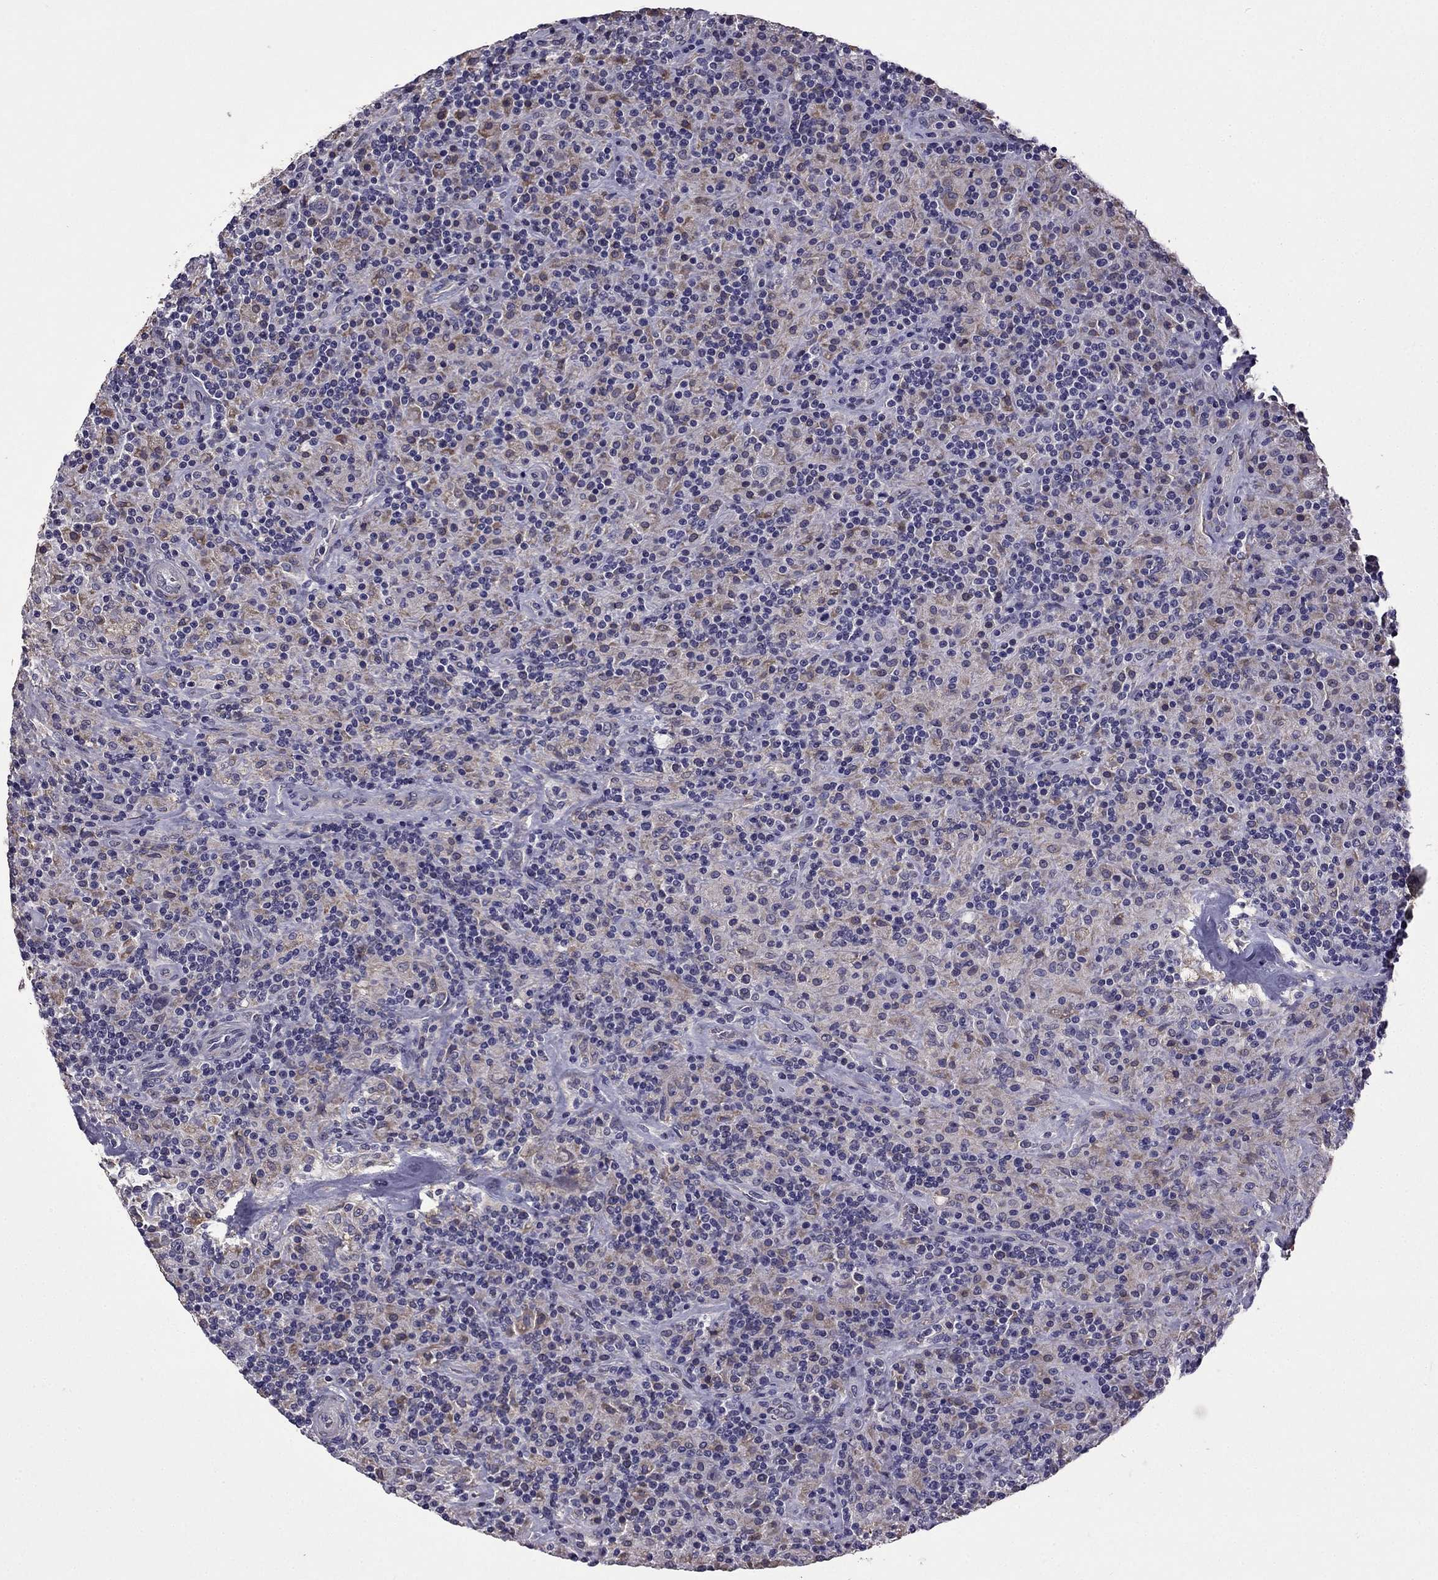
{"staining": {"intensity": "negative", "quantity": "none", "location": "none"}, "tissue": "lymphoma", "cell_type": "Tumor cells", "image_type": "cancer", "snomed": [{"axis": "morphology", "description": "Hodgkin's disease, NOS"}, {"axis": "topography", "description": "Lymph node"}], "caption": "Histopathology image shows no significant protein staining in tumor cells of Hodgkin's disease.", "gene": "CDH9", "patient": {"sex": "male", "age": 70}}